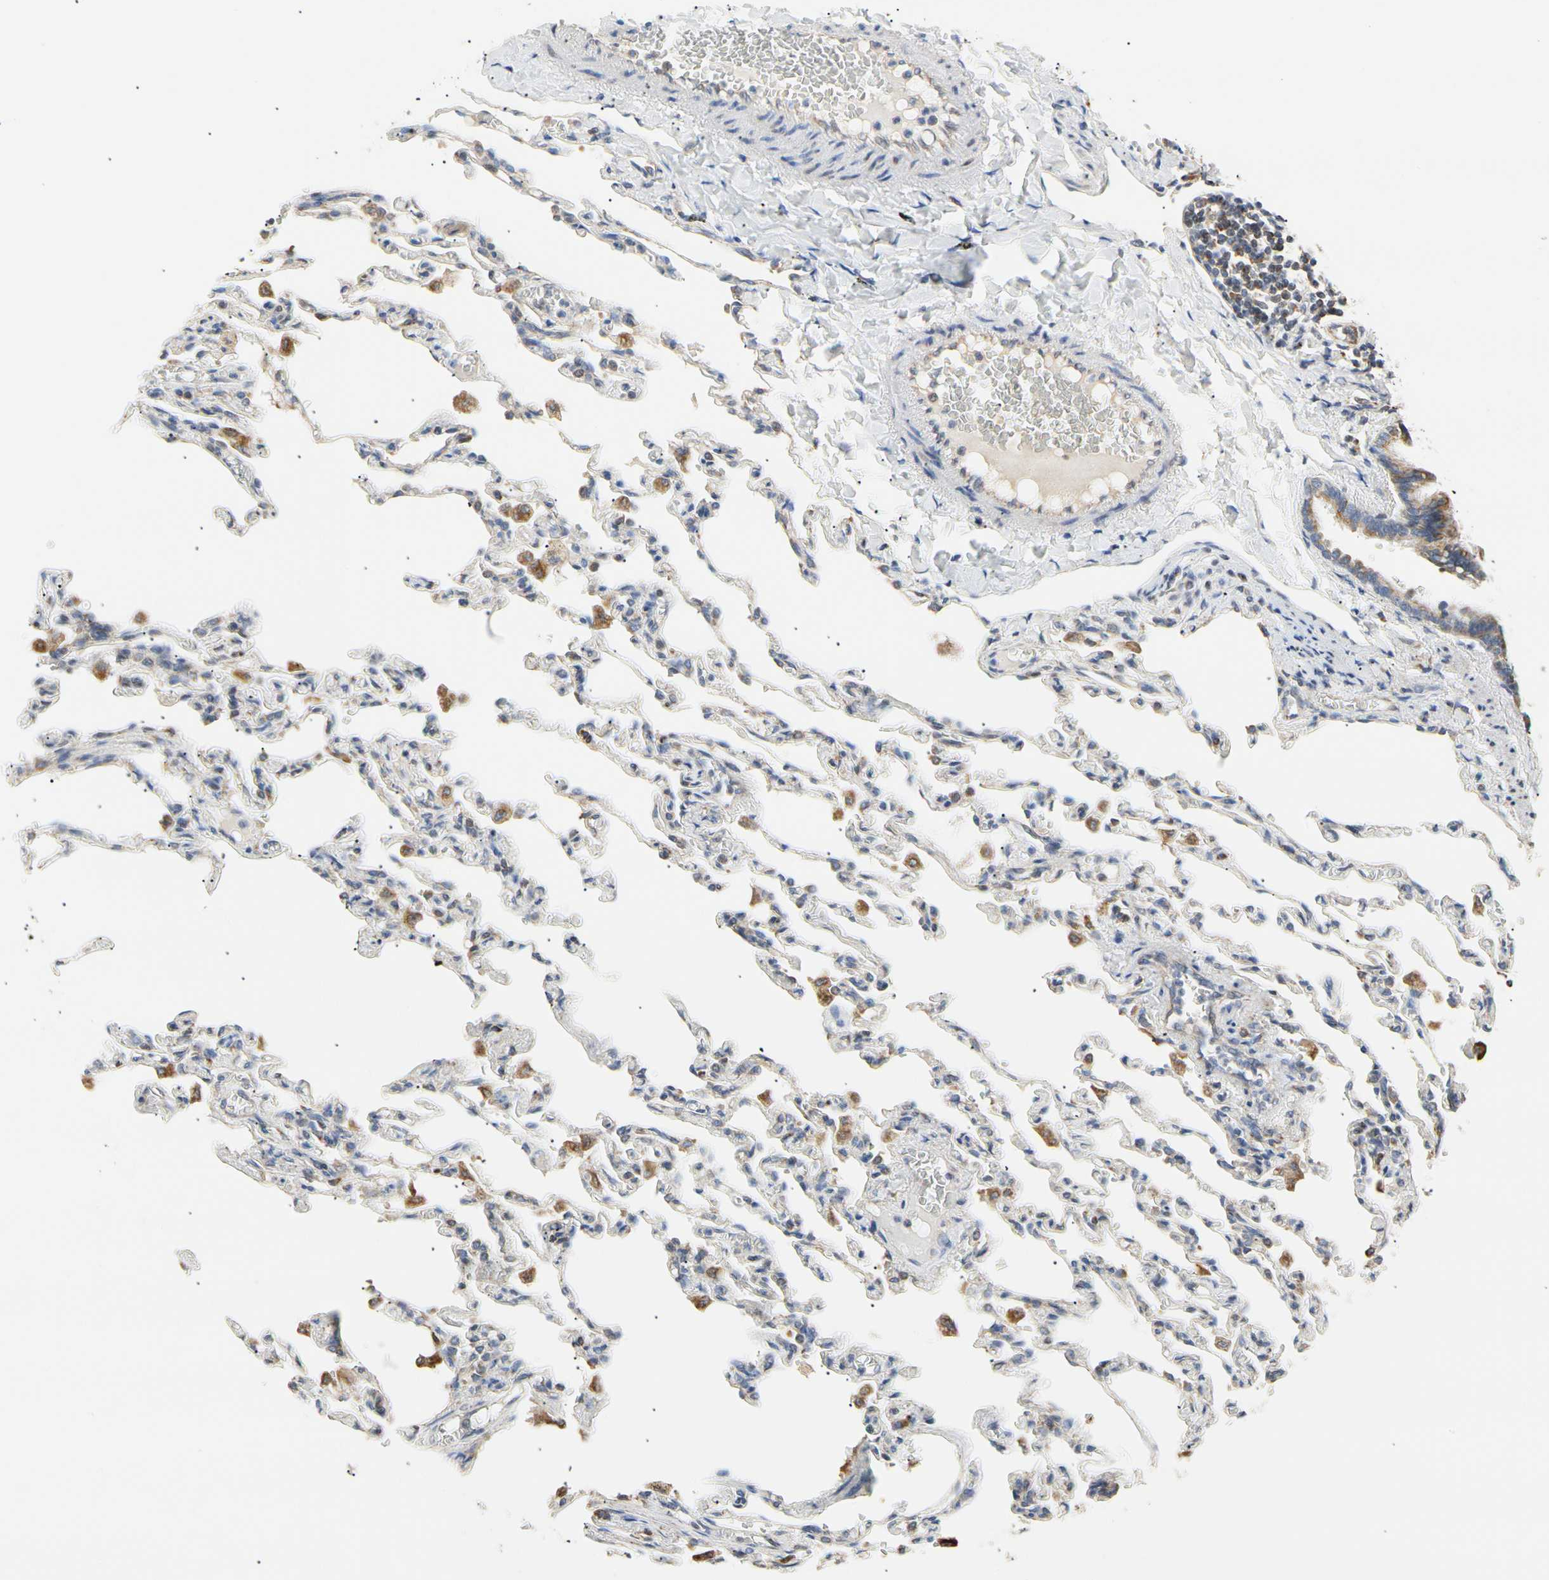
{"staining": {"intensity": "negative", "quantity": "none", "location": "none"}, "tissue": "lung", "cell_type": "Alveolar cells", "image_type": "normal", "snomed": [{"axis": "morphology", "description": "Normal tissue, NOS"}, {"axis": "topography", "description": "Lung"}], "caption": "A high-resolution micrograph shows immunohistochemistry staining of unremarkable lung, which exhibits no significant staining in alveolar cells. (IHC, brightfield microscopy, high magnification).", "gene": "PLGRKT", "patient": {"sex": "male", "age": 21}}